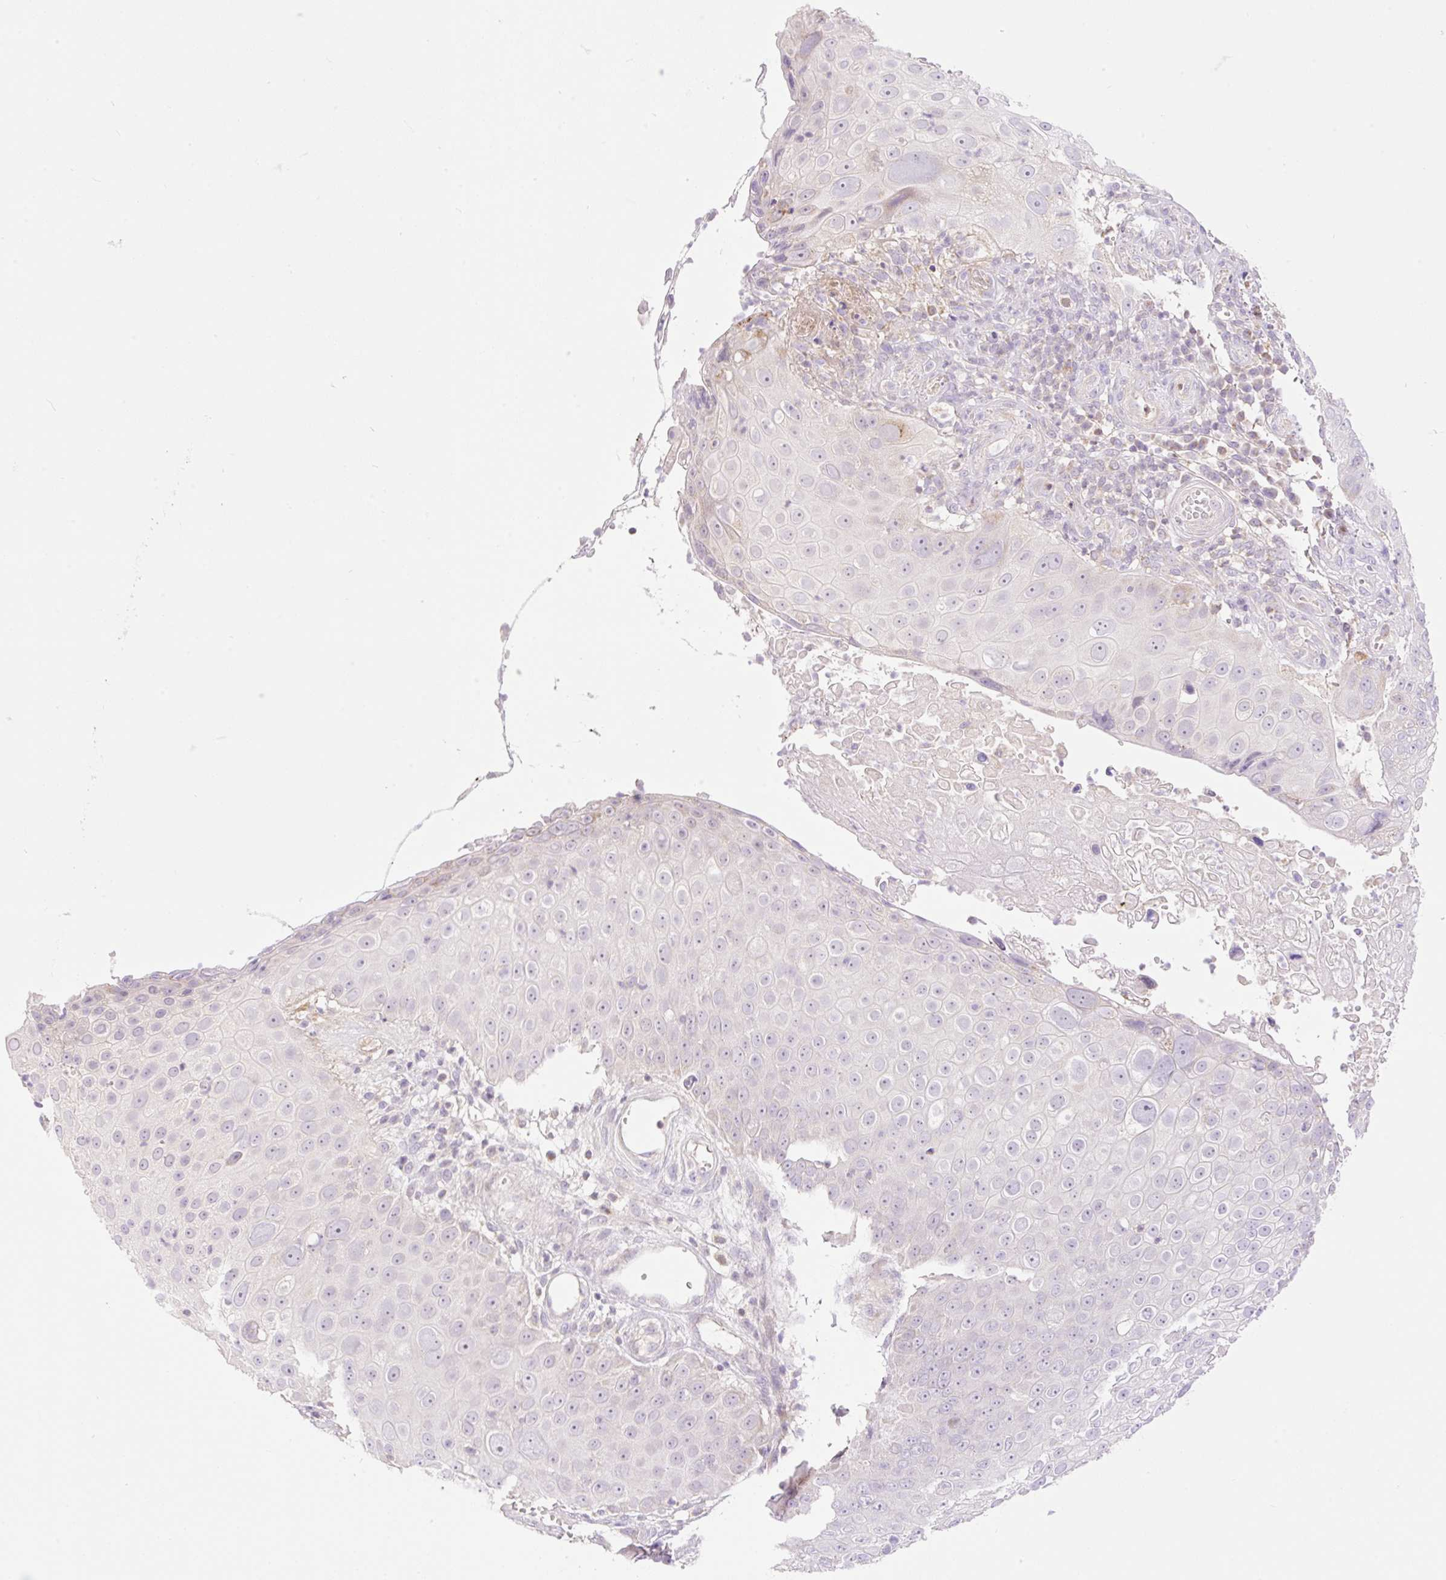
{"staining": {"intensity": "negative", "quantity": "none", "location": "none"}, "tissue": "skin cancer", "cell_type": "Tumor cells", "image_type": "cancer", "snomed": [{"axis": "morphology", "description": "Squamous cell carcinoma, NOS"}, {"axis": "topography", "description": "Skin"}], "caption": "Protein analysis of skin squamous cell carcinoma demonstrates no significant staining in tumor cells.", "gene": "VPS25", "patient": {"sex": "male", "age": 71}}